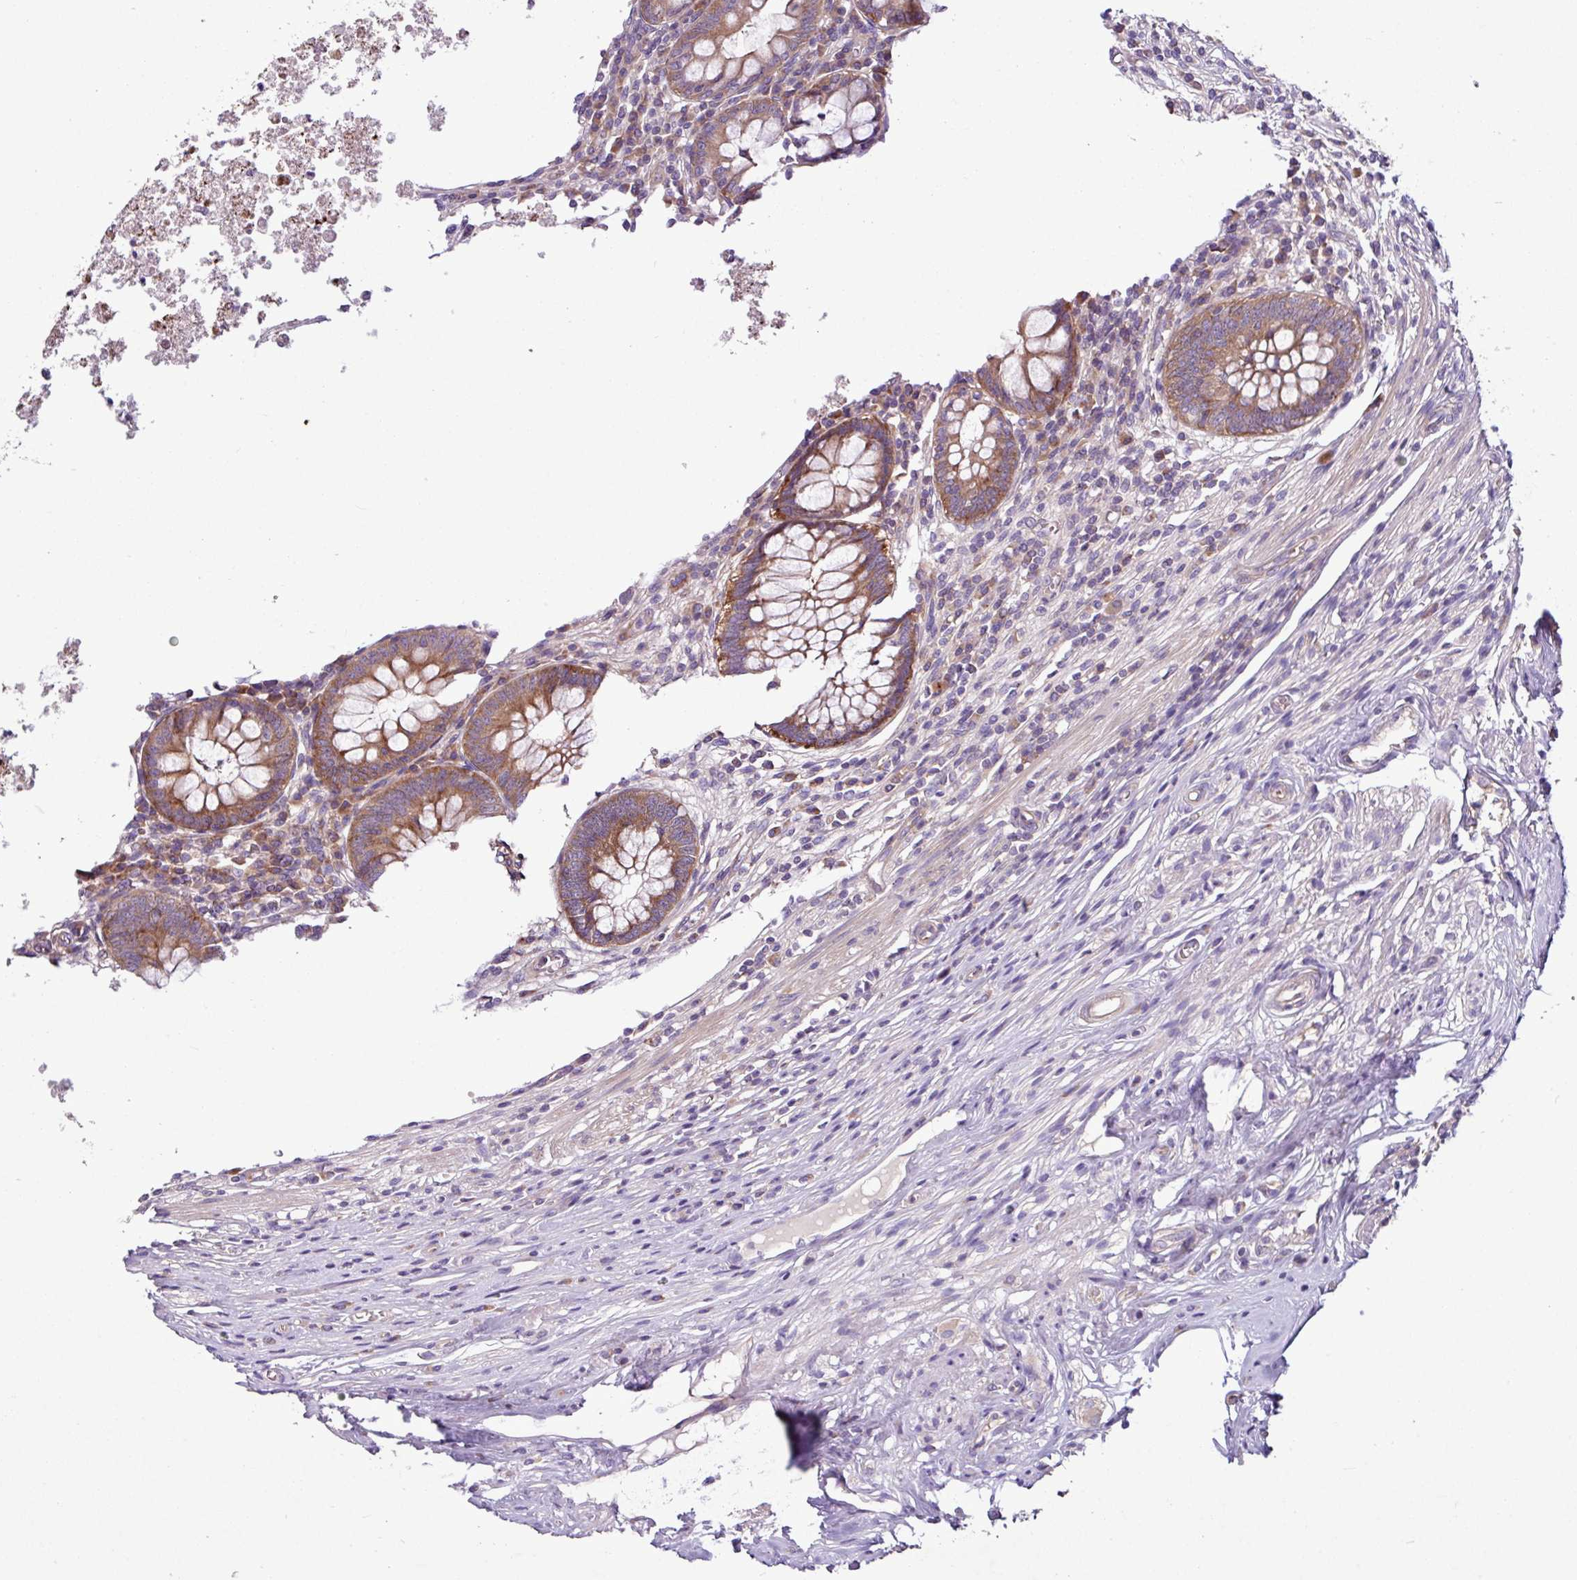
{"staining": {"intensity": "strong", "quantity": ">75%", "location": "cytoplasmic/membranous"}, "tissue": "appendix", "cell_type": "Glandular cells", "image_type": "normal", "snomed": [{"axis": "morphology", "description": "Normal tissue, NOS"}, {"axis": "topography", "description": "Appendix"}], "caption": "Glandular cells exhibit high levels of strong cytoplasmic/membranous positivity in about >75% of cells in unremarkable appendix. Nuclei are stained in blue.", "gene": "MROH2A", "patient": {"sex": "male", "age": 83}}